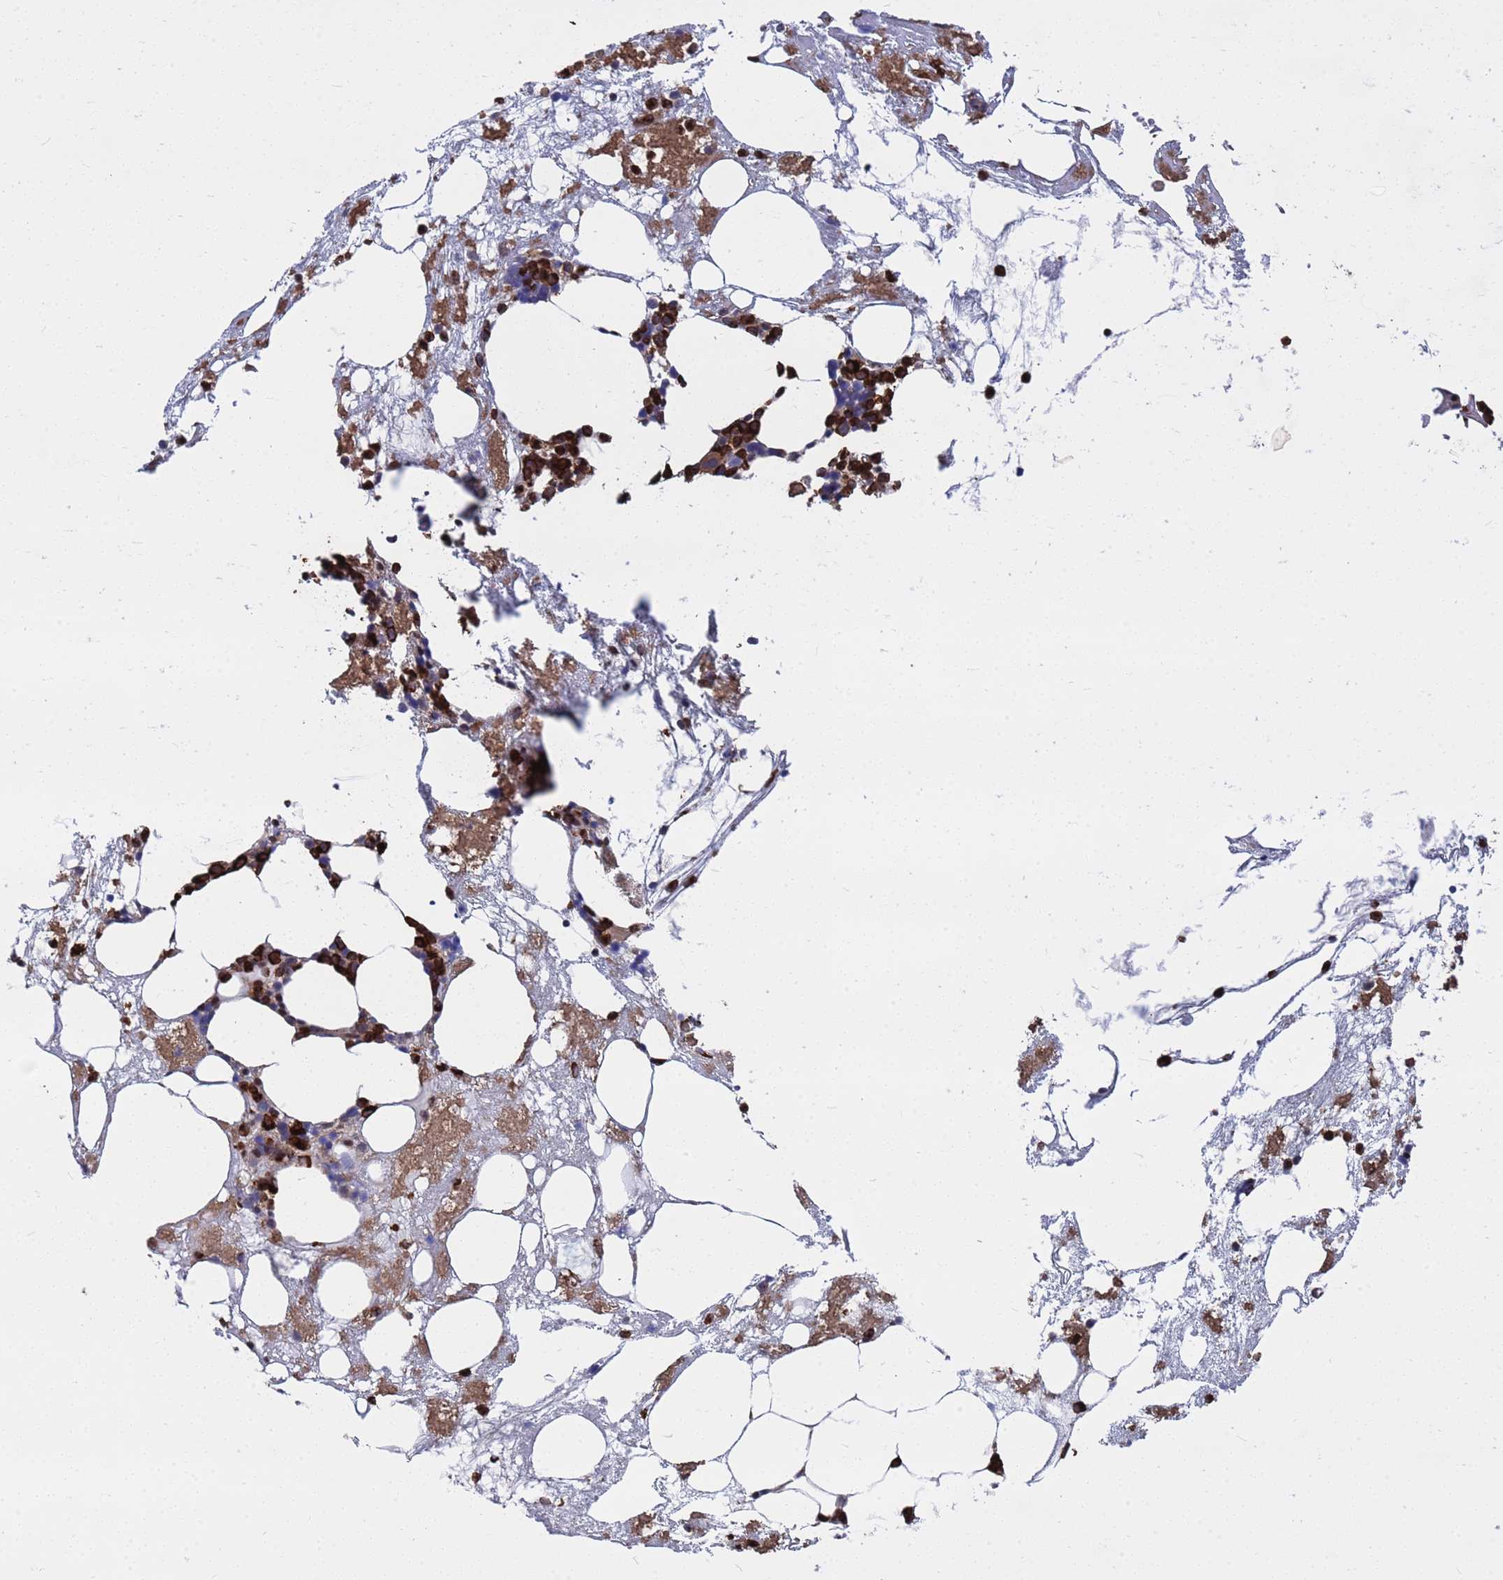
{"staining": {"intensity": "strong", "quantity": "25%-75%", "location": "cytoplasmic/membranous"}, "tissue": "bone marrow", "cell_type": "Hematopoietic cells", "image_type": "normal", "snomed": [{"axis": "morphology", "description": "Normal tissue, NOS"}, {"axis": "topography", "description": "Bone marrow"}], "caption": "Hematopoietic cells exhibit strong cytoplasmic/membranous staining in approximately 25%-75% of cells in unremarkable bone marrow. (Brightfield microscopy of DAB IHC at high magnification).", "gene": "TMBIM6", "patient": {"sex": "male", "age": 78}}